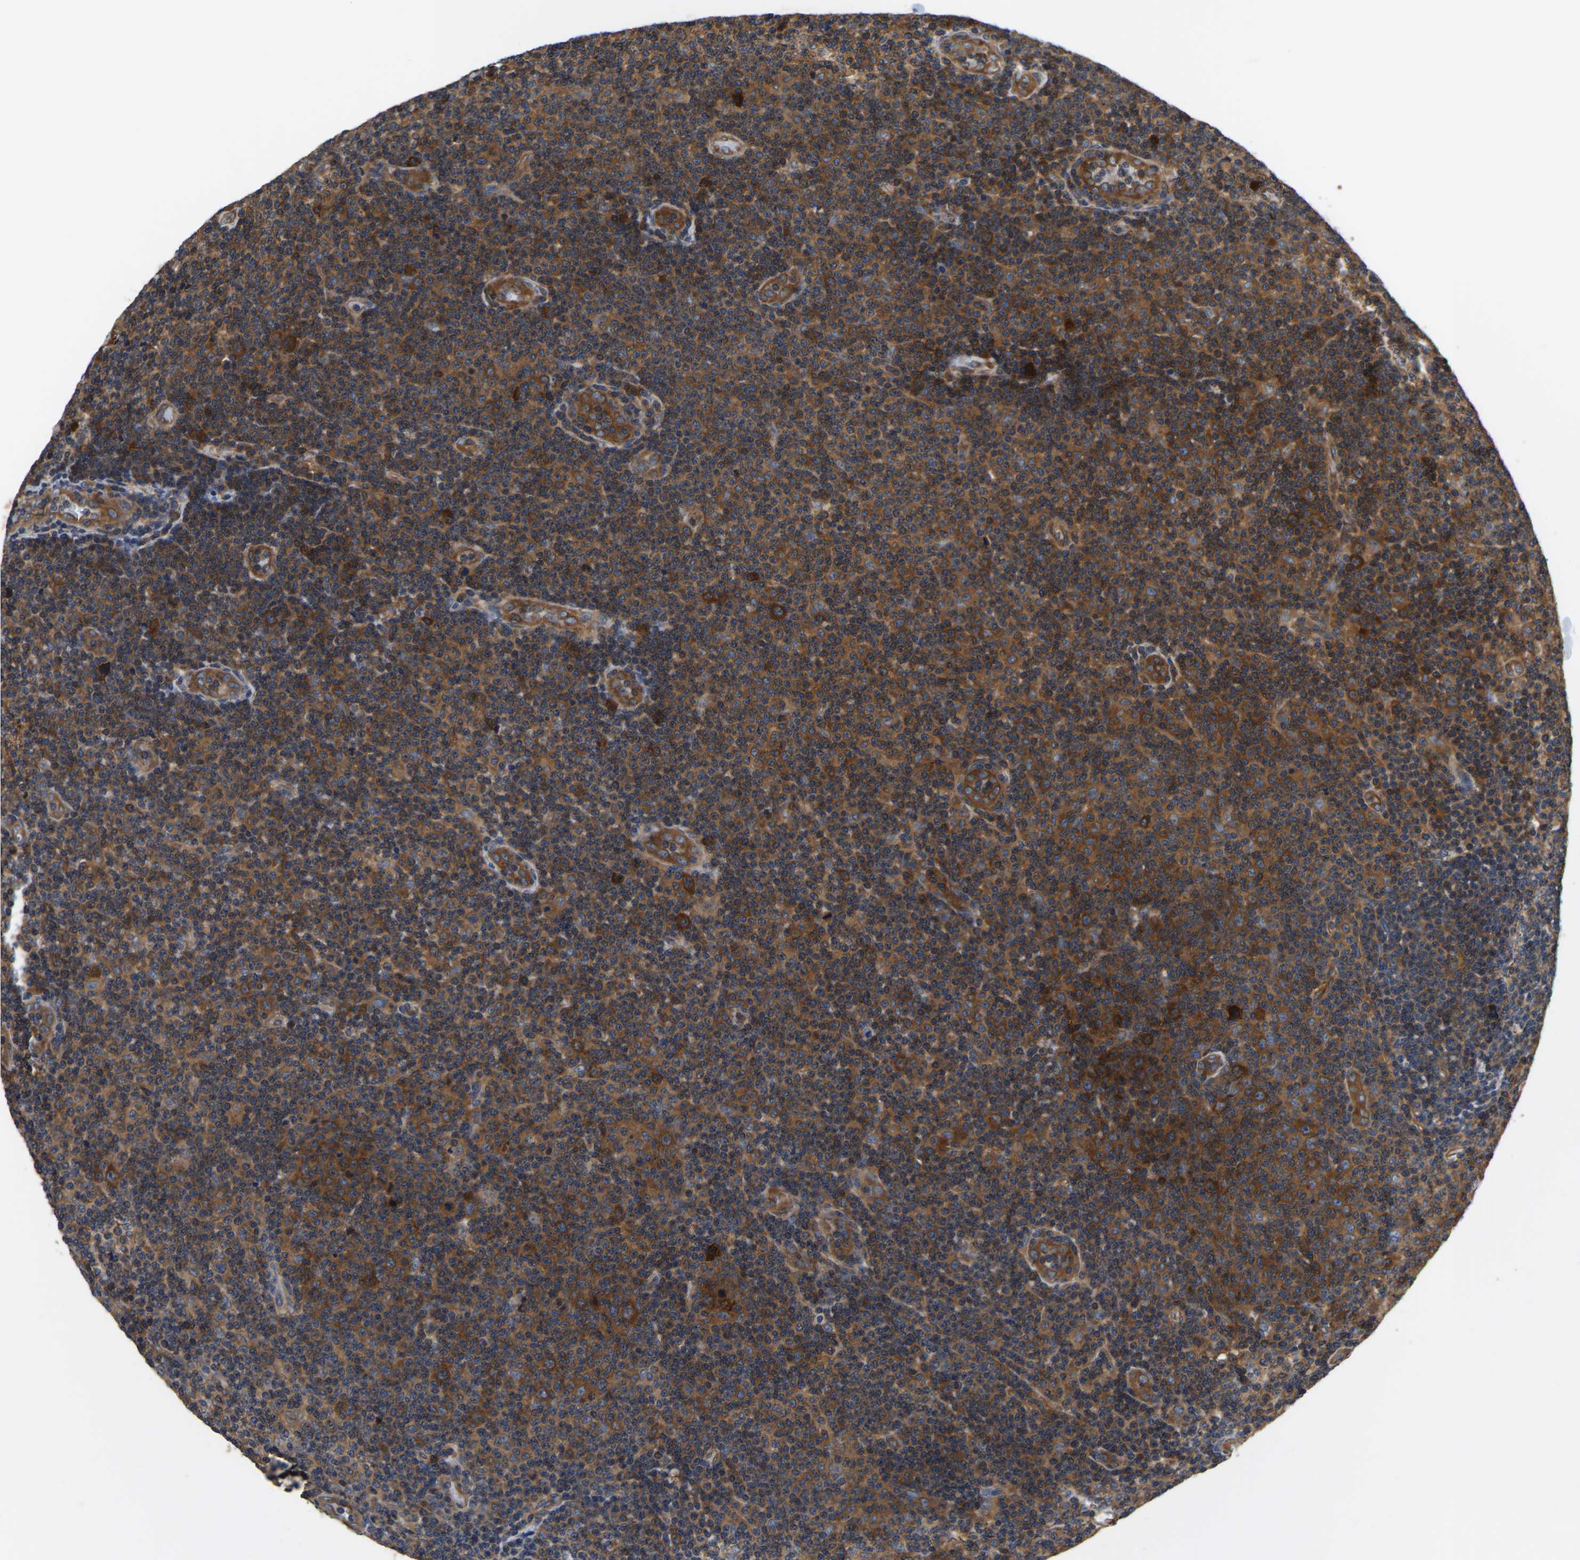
{"staining": {"intensity": "strong", "quantity": ">75%", "location": "cytoplasmic/membranous"}, "tissue": "lymphoma", "cell_type": "Tumor cells", "image_type": "cancer", "snomed": [{"axis": "morphology", "description": "Malignant lymphoma, non-Hodgkin's type, Low grade"}, {"axis": "topography", "description": "Lymph node"}], "caption": "Brown immunohistochemical staining in human lymphoma shows strong cytoplasmic/membranous positivity in approximately >75% of tumor cells.", "gene": "GARS1", "patient": {"sex": "male", "age": 83}}